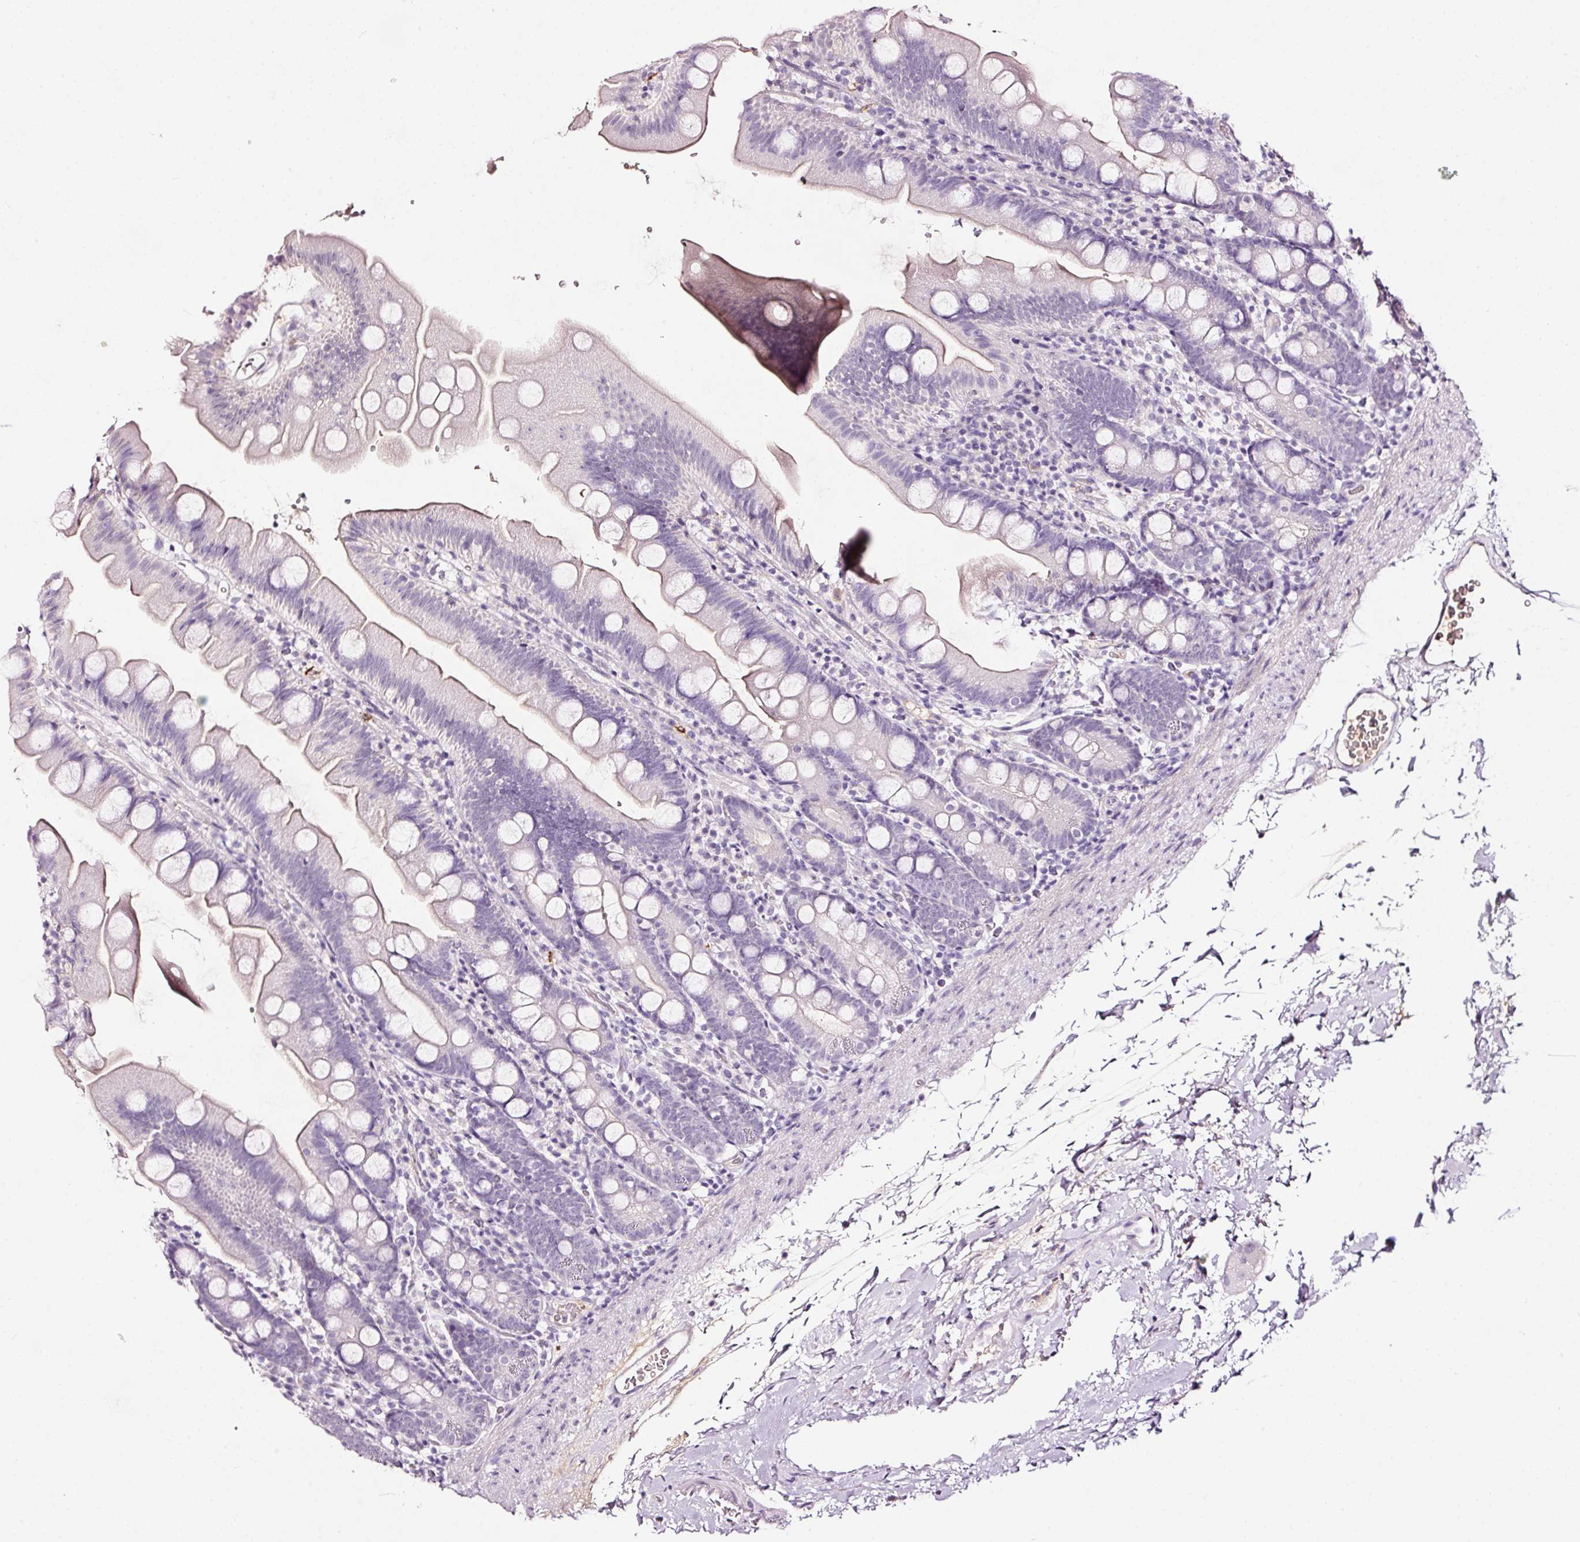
{"staining": {"intensity": "negative", "quantity": "none", "location": "none"}, "tissue": "small intestine", "cell_type": "Glandular cells", "image_type": "normal", "snomed": [{"axis": "morphology", "description": "Normal tissue, NOS"}, {"axis": "topography", "description": "Small intestine"}], "caption": "Immunohistochemical staining of normal human small intestine displays no significant positivity in glandular cells. The staining was performed using DAB (3,3'-diaminobenzidine) to visualize the protein expression in brown, while the nuclei were stained in blue with hematoxylin (Magnification: 20x).", "gene": "LAMP3", "patient": {"sex": "female", "age": 68}}